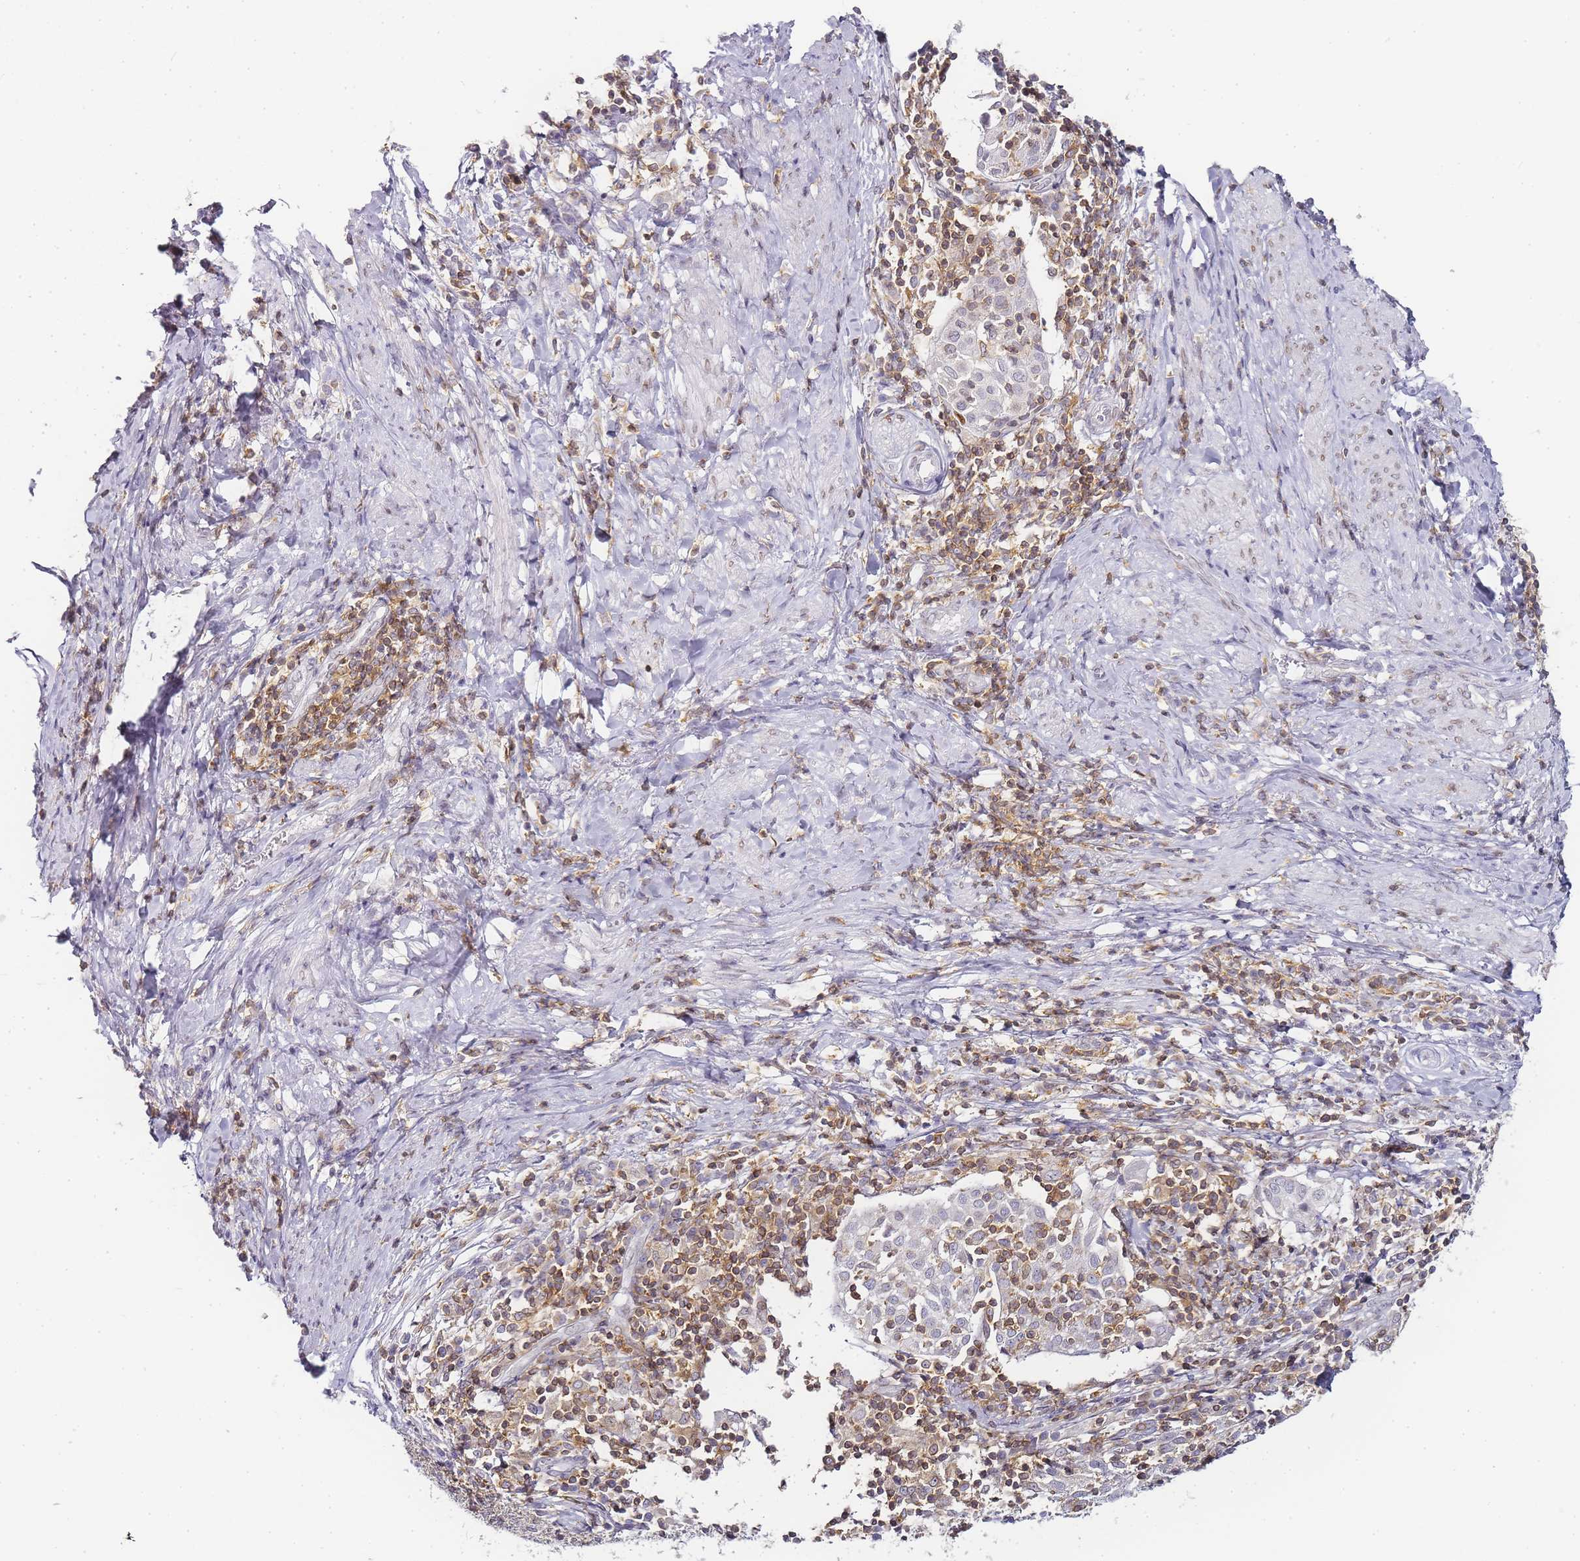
{"staining": {"intensity": "negative", "quantity": "none", "location": "none"}, "tissue": "cervical cancer", "cell_type": "Tumor cells", "image_type": "cancer", "snomed": [{"axis": "morphology", "description": "Squamous cell carcinoma, NOS"}, {"axis": "topography", "description": "Cervix"}], "caption": "Immunohistochemistry (IHC) of cervical cancer shows no positivity in tumor cells.", "gene": "JAKMIP1", "patient": {"sex": "female", "age": 52}}